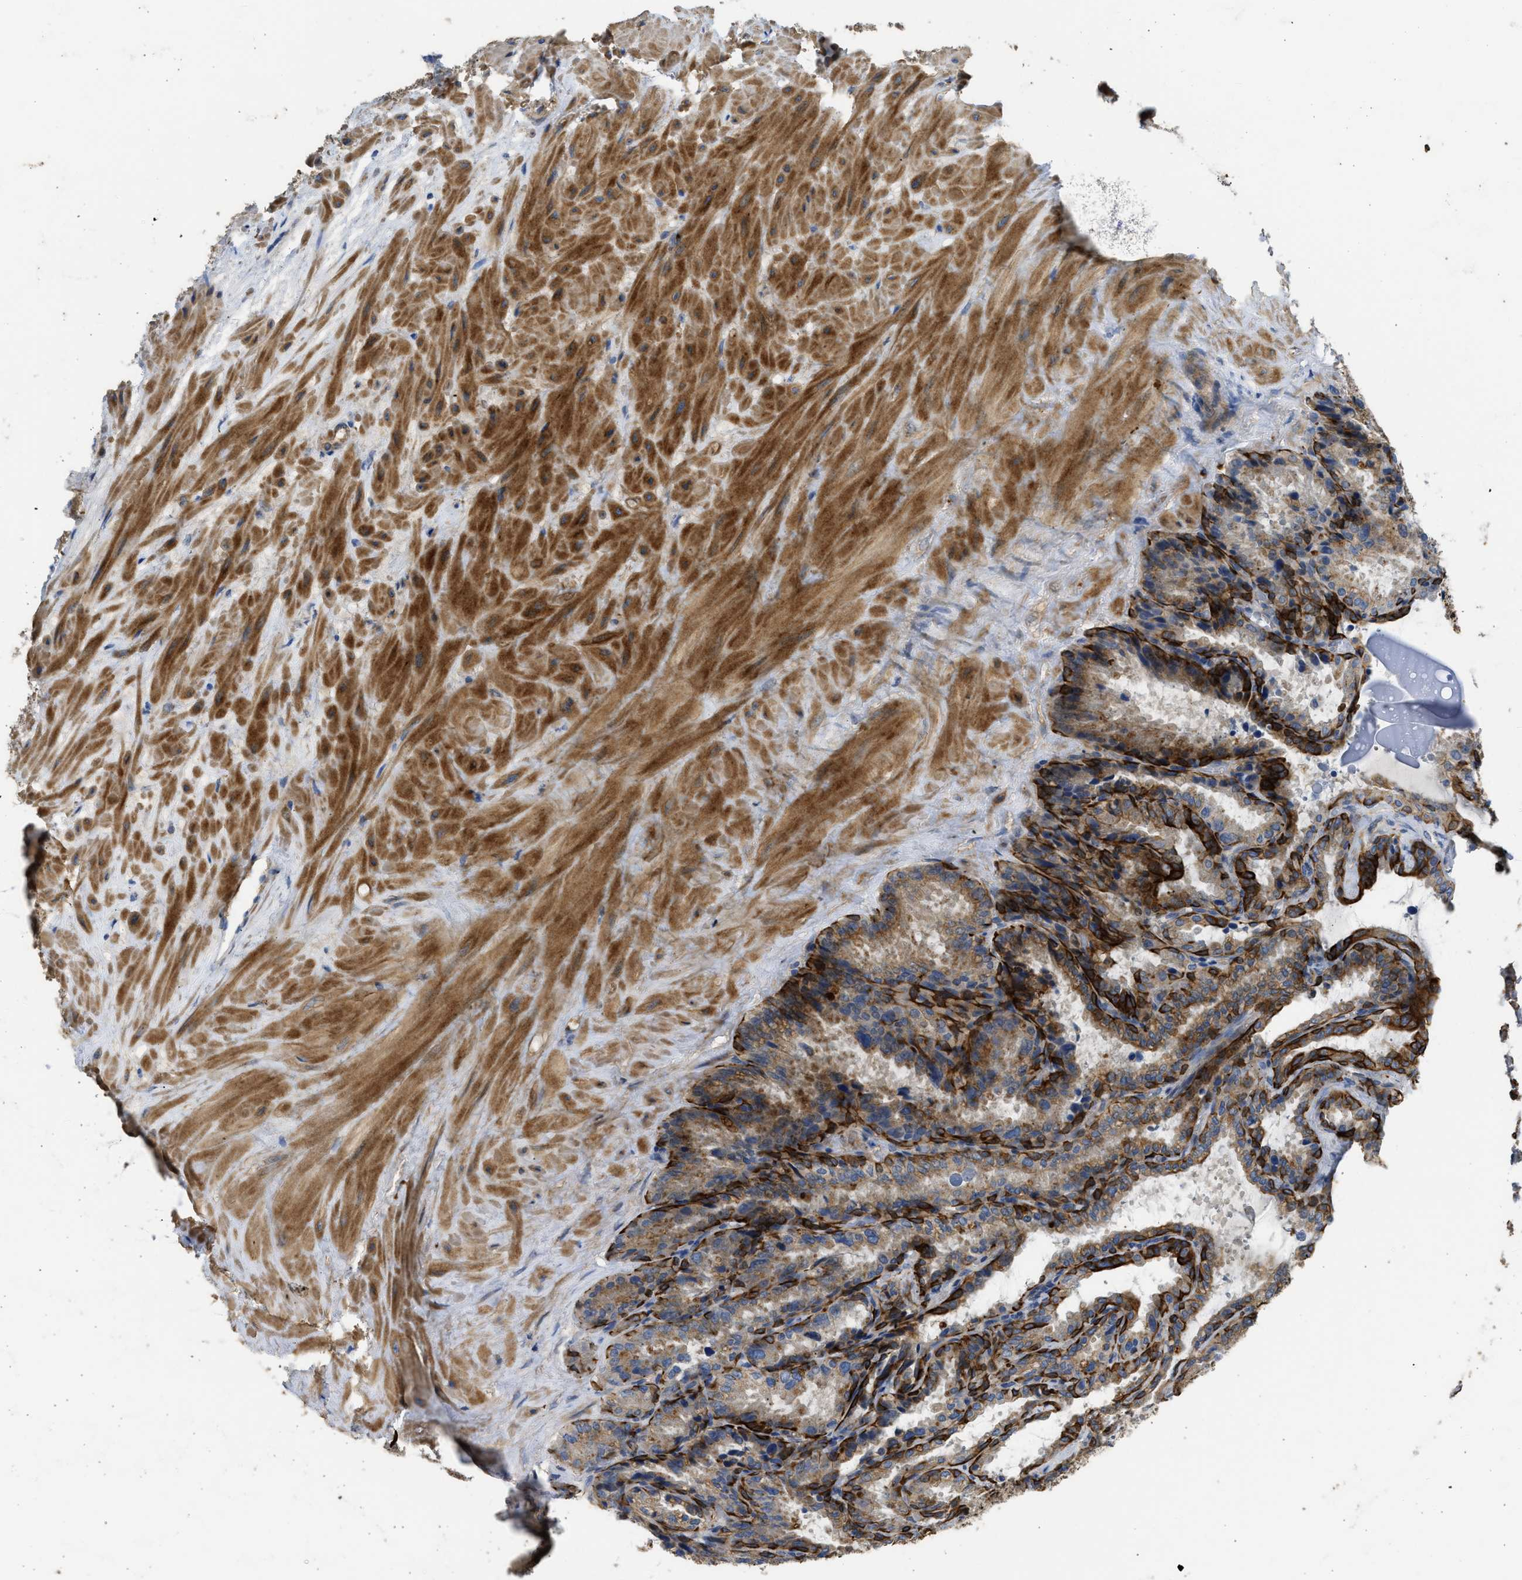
{"staining": {"intensity": "strong", "quantity": ">75%", "location": "cytoplasmic/membranous"}, "tissue": "seminal vesicle", "cell_type": "Glandular cells", "image_type": "normal", "snomed": [{"axis": "morphology", "description": "Normal tissue, NOS"}, {"axis": "topography", "description": "Seminal veicle"}], "caption": "Strong cytoplasmic/membranous staining is present in about >75% of glandular cells in benign seminal vesicle. (DAB (3,3'-diaminobenzidine) = brown stain, brightfield microscopy at high magnification).", "gene": "CSRNP2", "patient": {"sex": "male", "age": 46}}